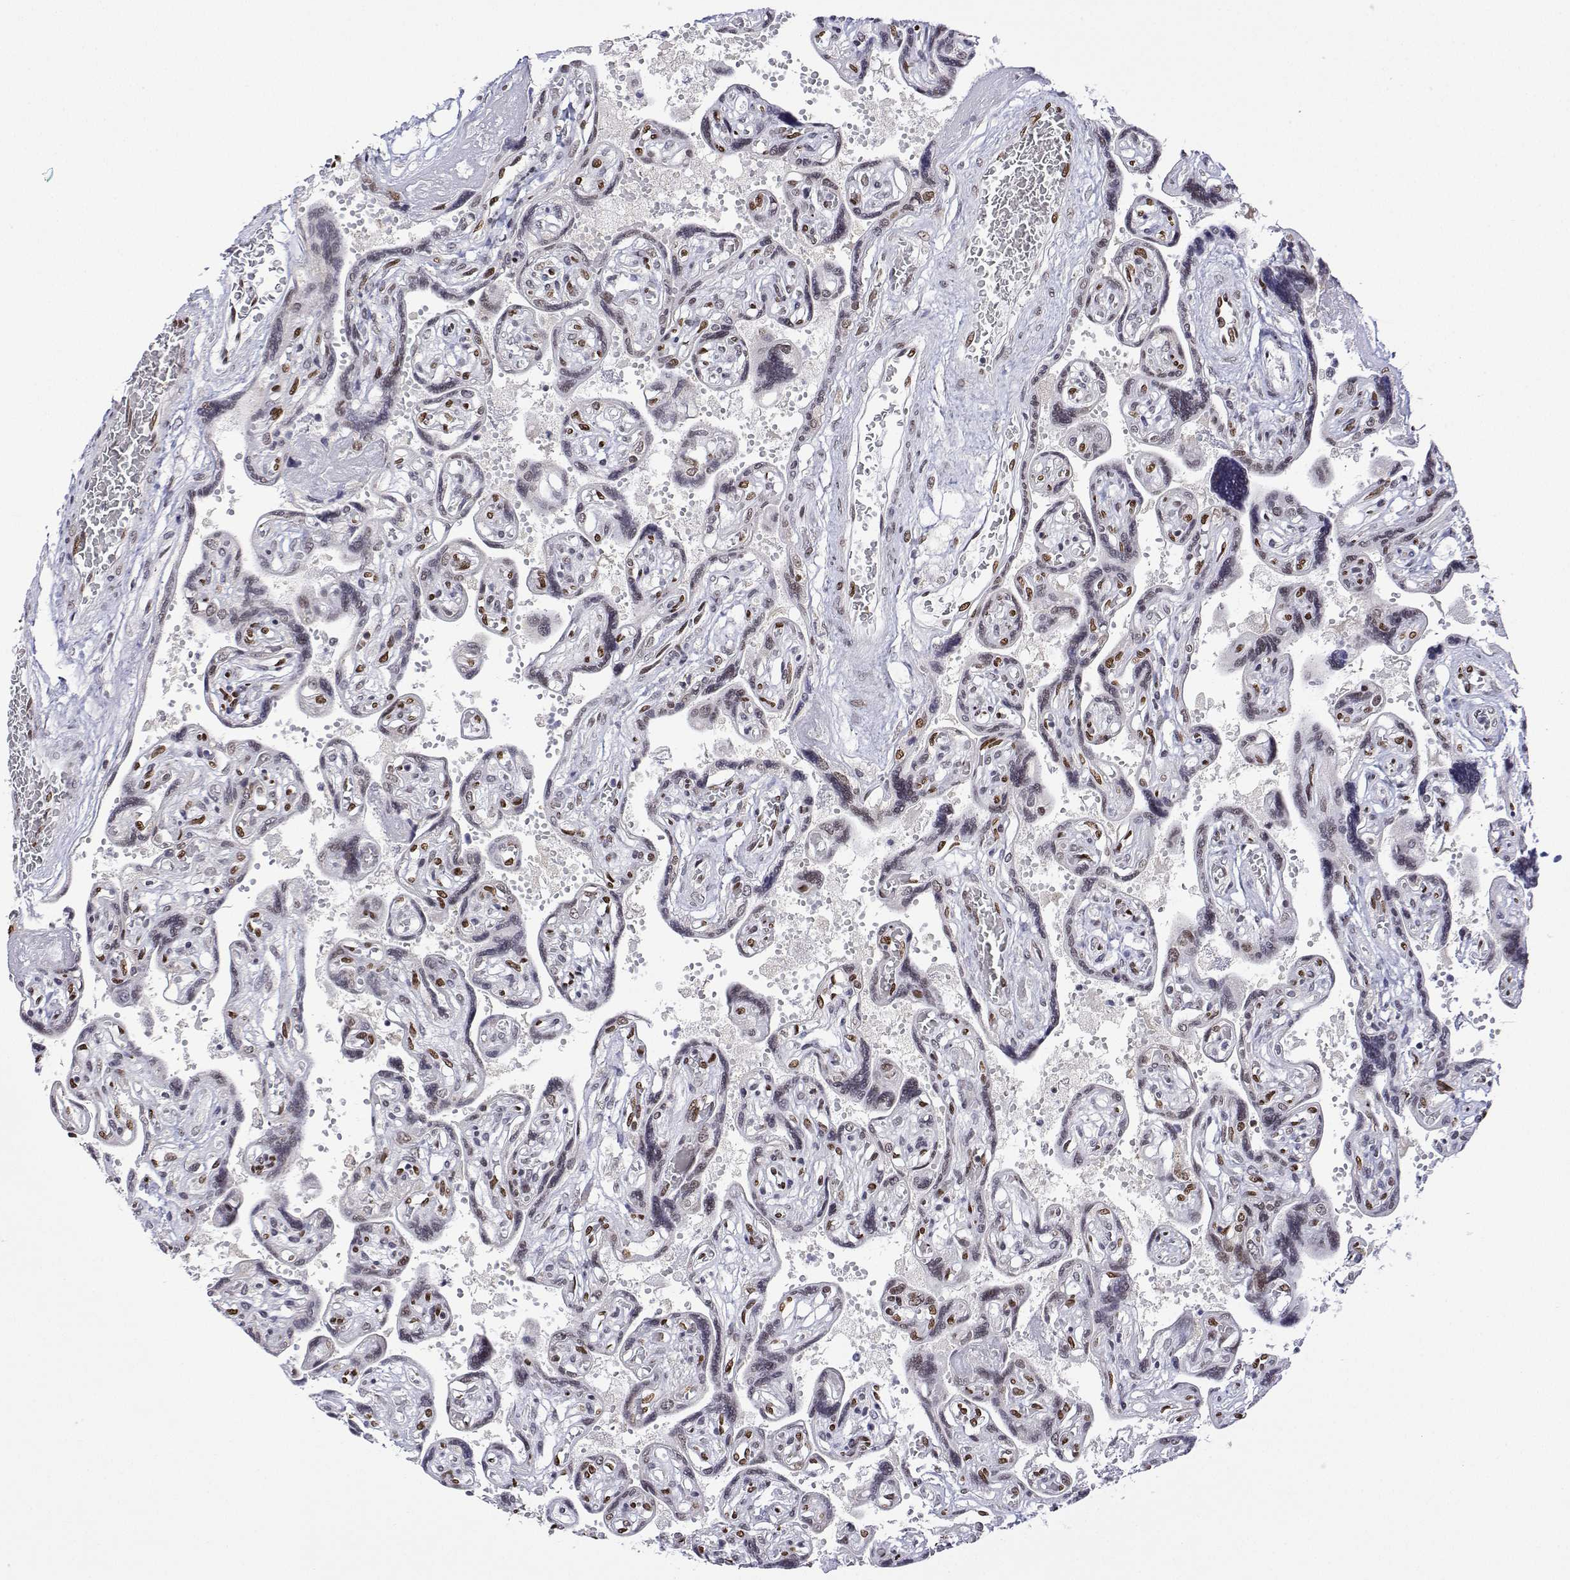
{"staining": {"intensity": "strong", "quantity": "25%-75%", "location": "nuclear"}, "tissue": "placenta", "cell_type": "Decidual cells", "image_type": "normal", "snomed": [{"axis": "morphology", "description": "Normal tissue, NOS"}, {"axis": "topography", "description": "Placenta"}], "caption": "Immunohistochemistry (IHC) of unremarkable human placenta displays high levels of strong nuclear staining in about 25%-75% of decidual cells.", "gene": "XPC", "patient": {"sex": "female", "age": 32}}